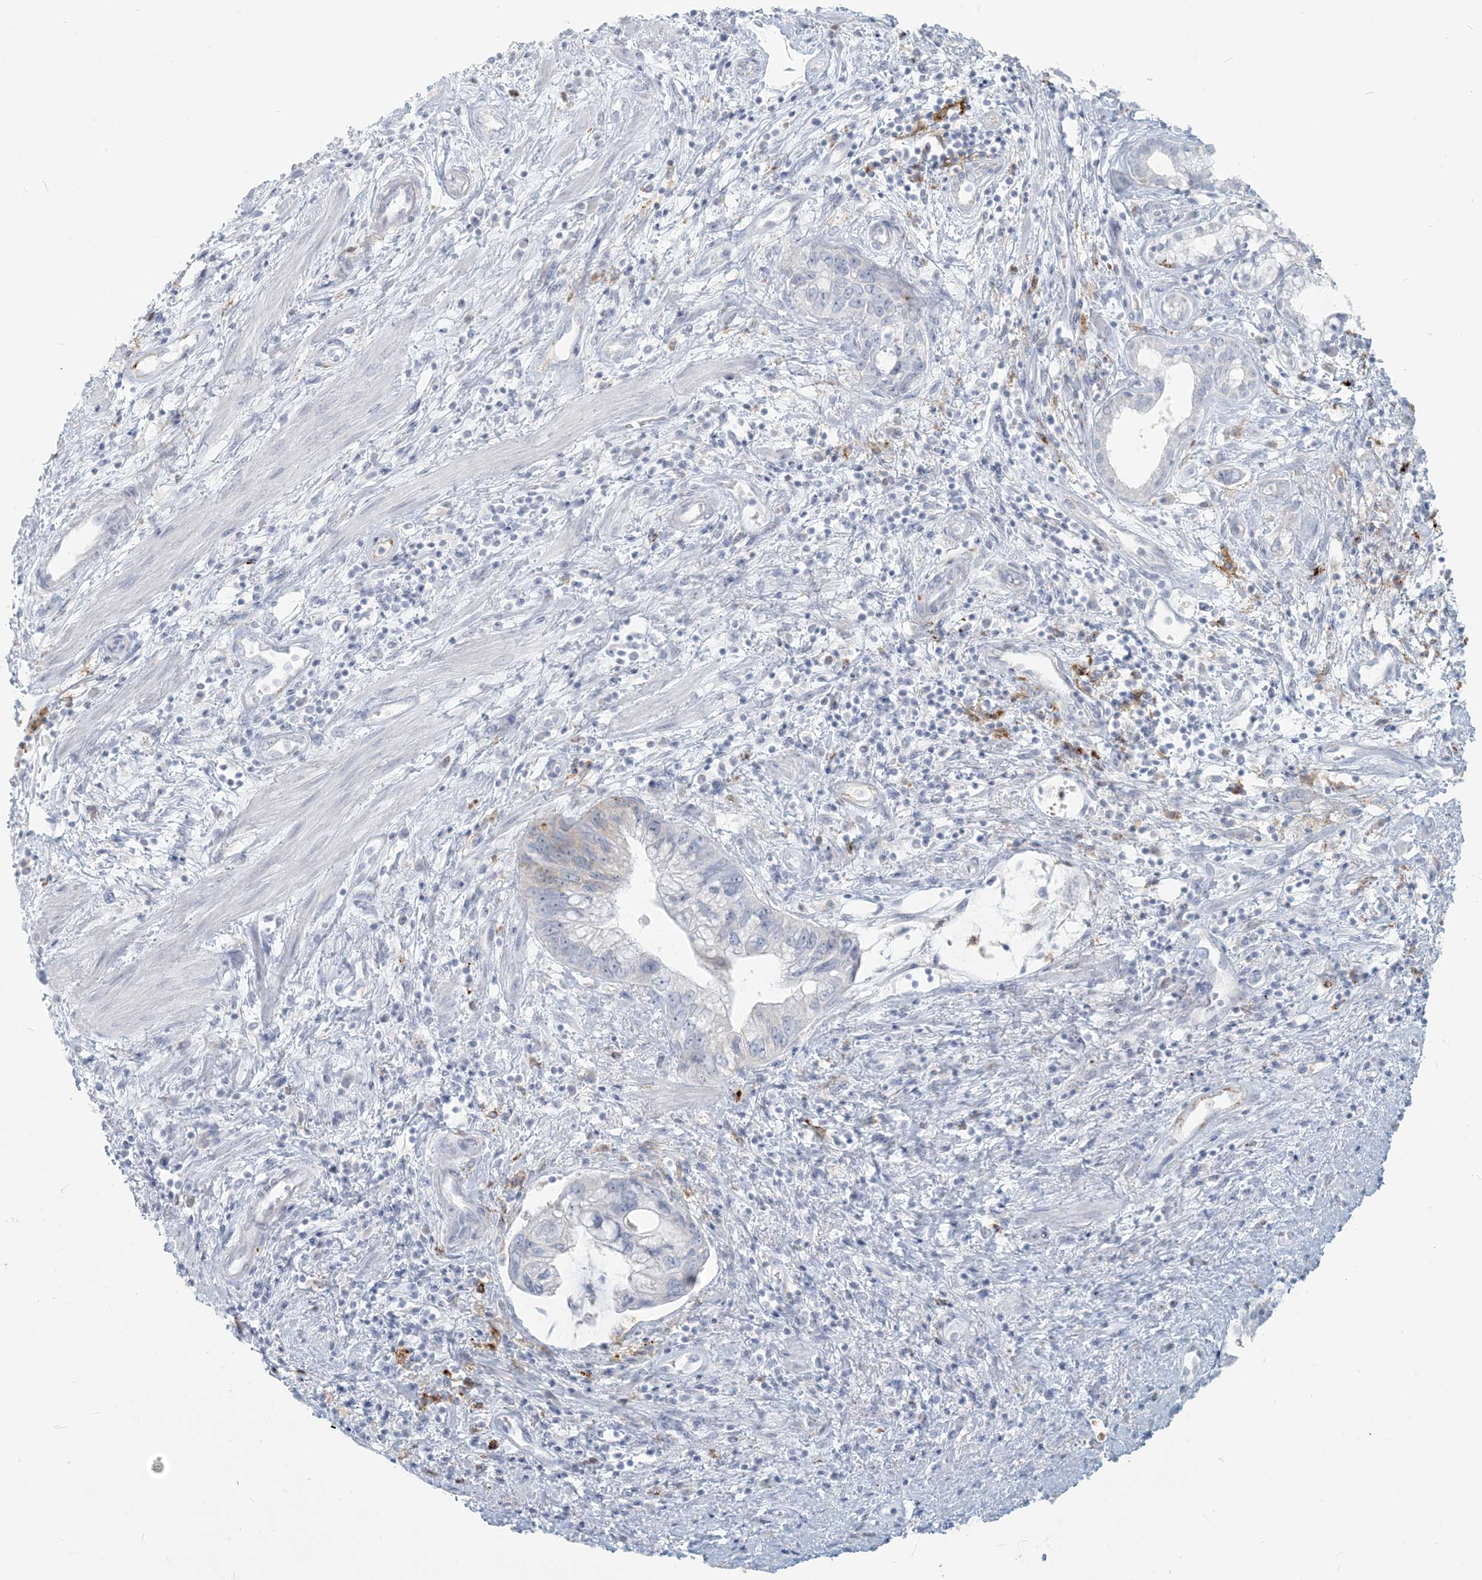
{"staining": {"intensity": "negative", "quantity": "none", "location": "none"}, "tissue": "pancreatic cancer", "cell_type": "Tumor cells", "image_type": "cancer", "snomed": [{"axis": "morphology", "description": "Adenocarcinoma, NOS"}, {"axis": "topography", "description": "Pancreas"}], "caption": "A high-resolution image shows IHC staining of pancreatic cancer, which exhibits no significant positivity in tumor cells.", "gene": "HLA-DRB1", "patient": {"sex": "female", "age": 73}}